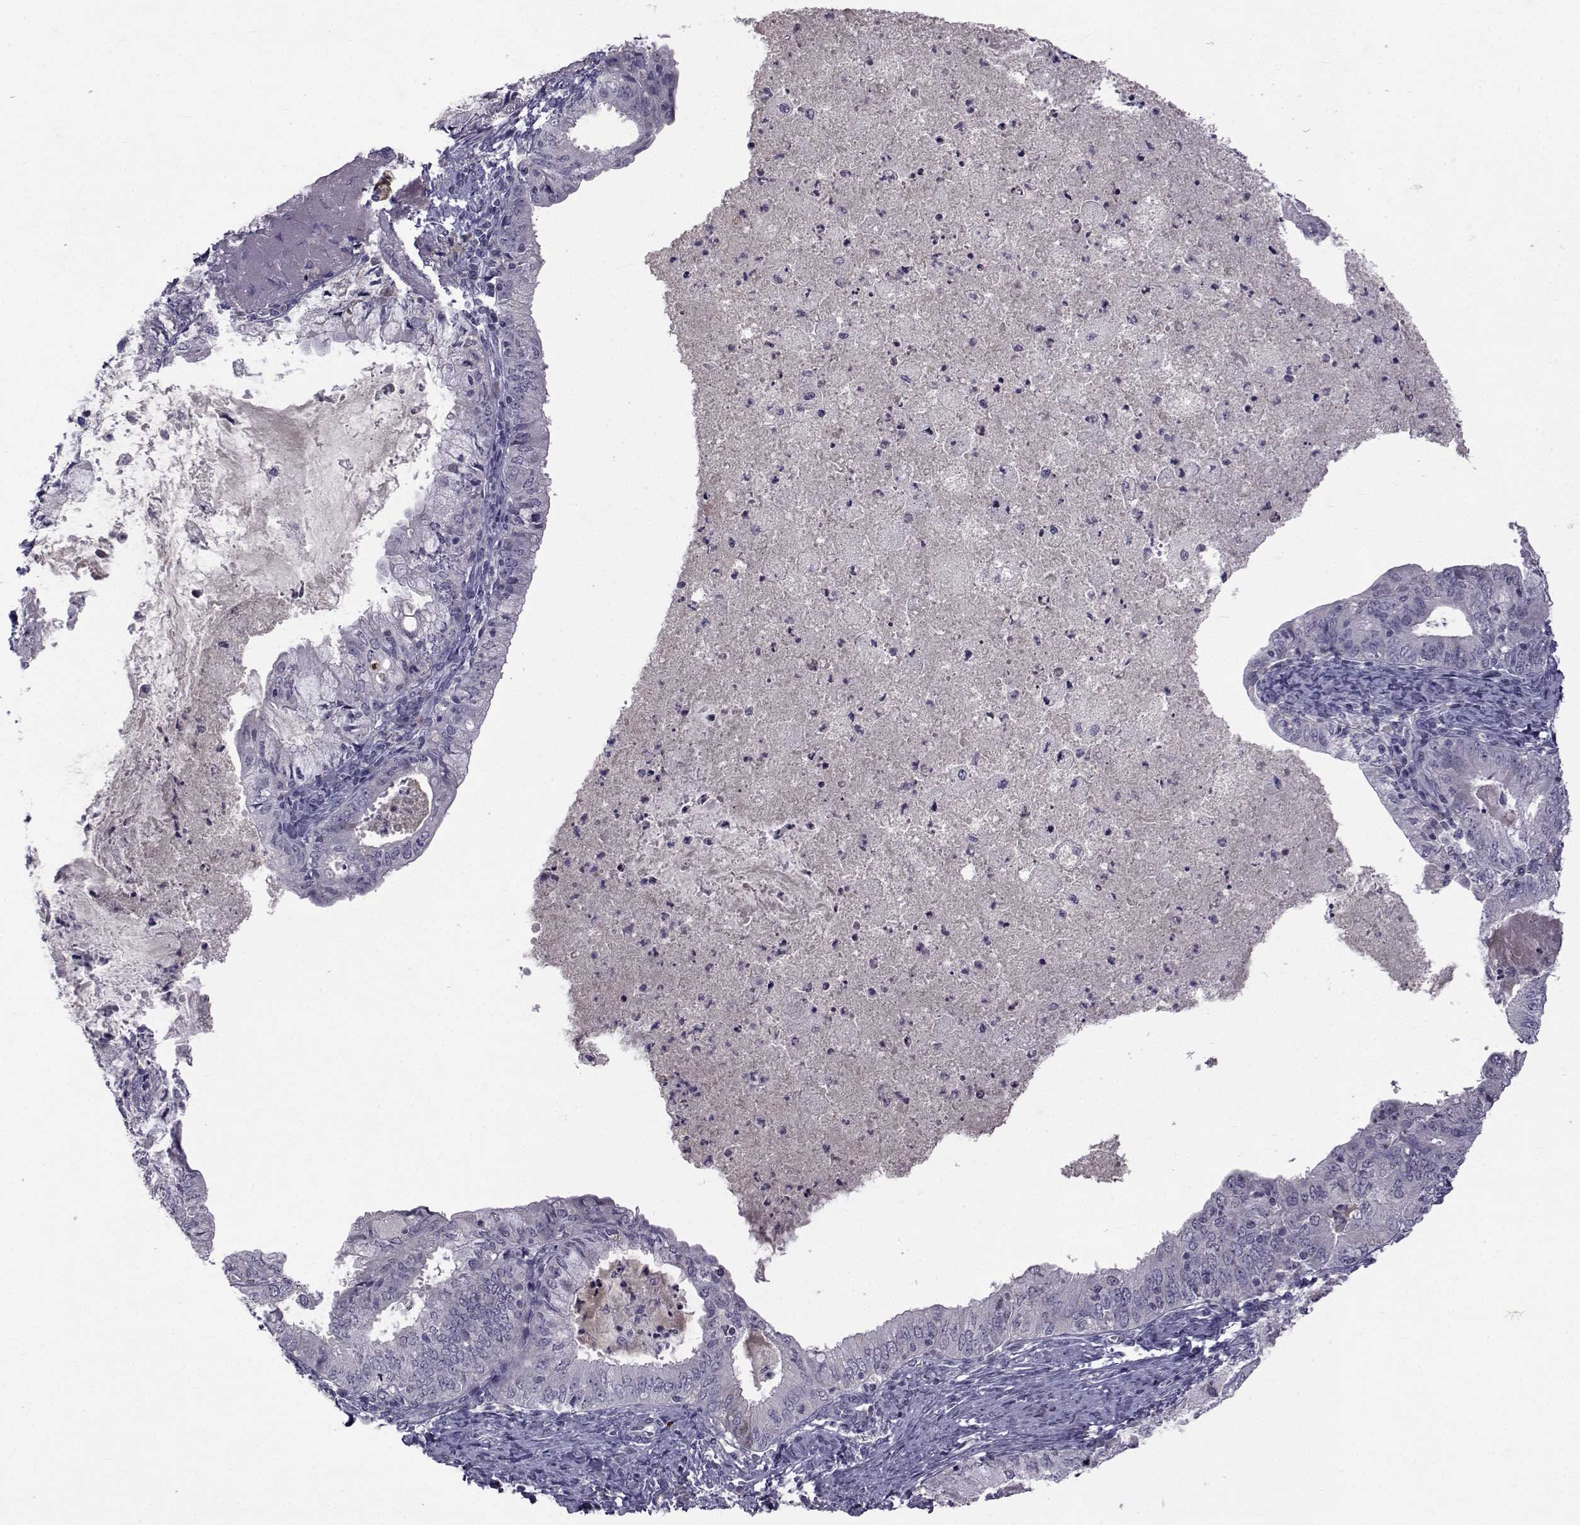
{"staining": {"intensity": "negative", "quantity": "none", "location": "none"}, "tissue": "endometrial cancer", "cell_type": "Tumor cells", "image_type": "cancer", "snomed": [{"axis": "morphology", "description": "Adenocarcinoma, NOS"}, {"axis": "topography", "description": "Endometrium"}], "caption": "Micrograph shows no protein expression in tumor cells of endometrial adenocarcinoma tissue.", "gene": "TNFRSF11B", "patient": {"sex": "female", "age": 57}}